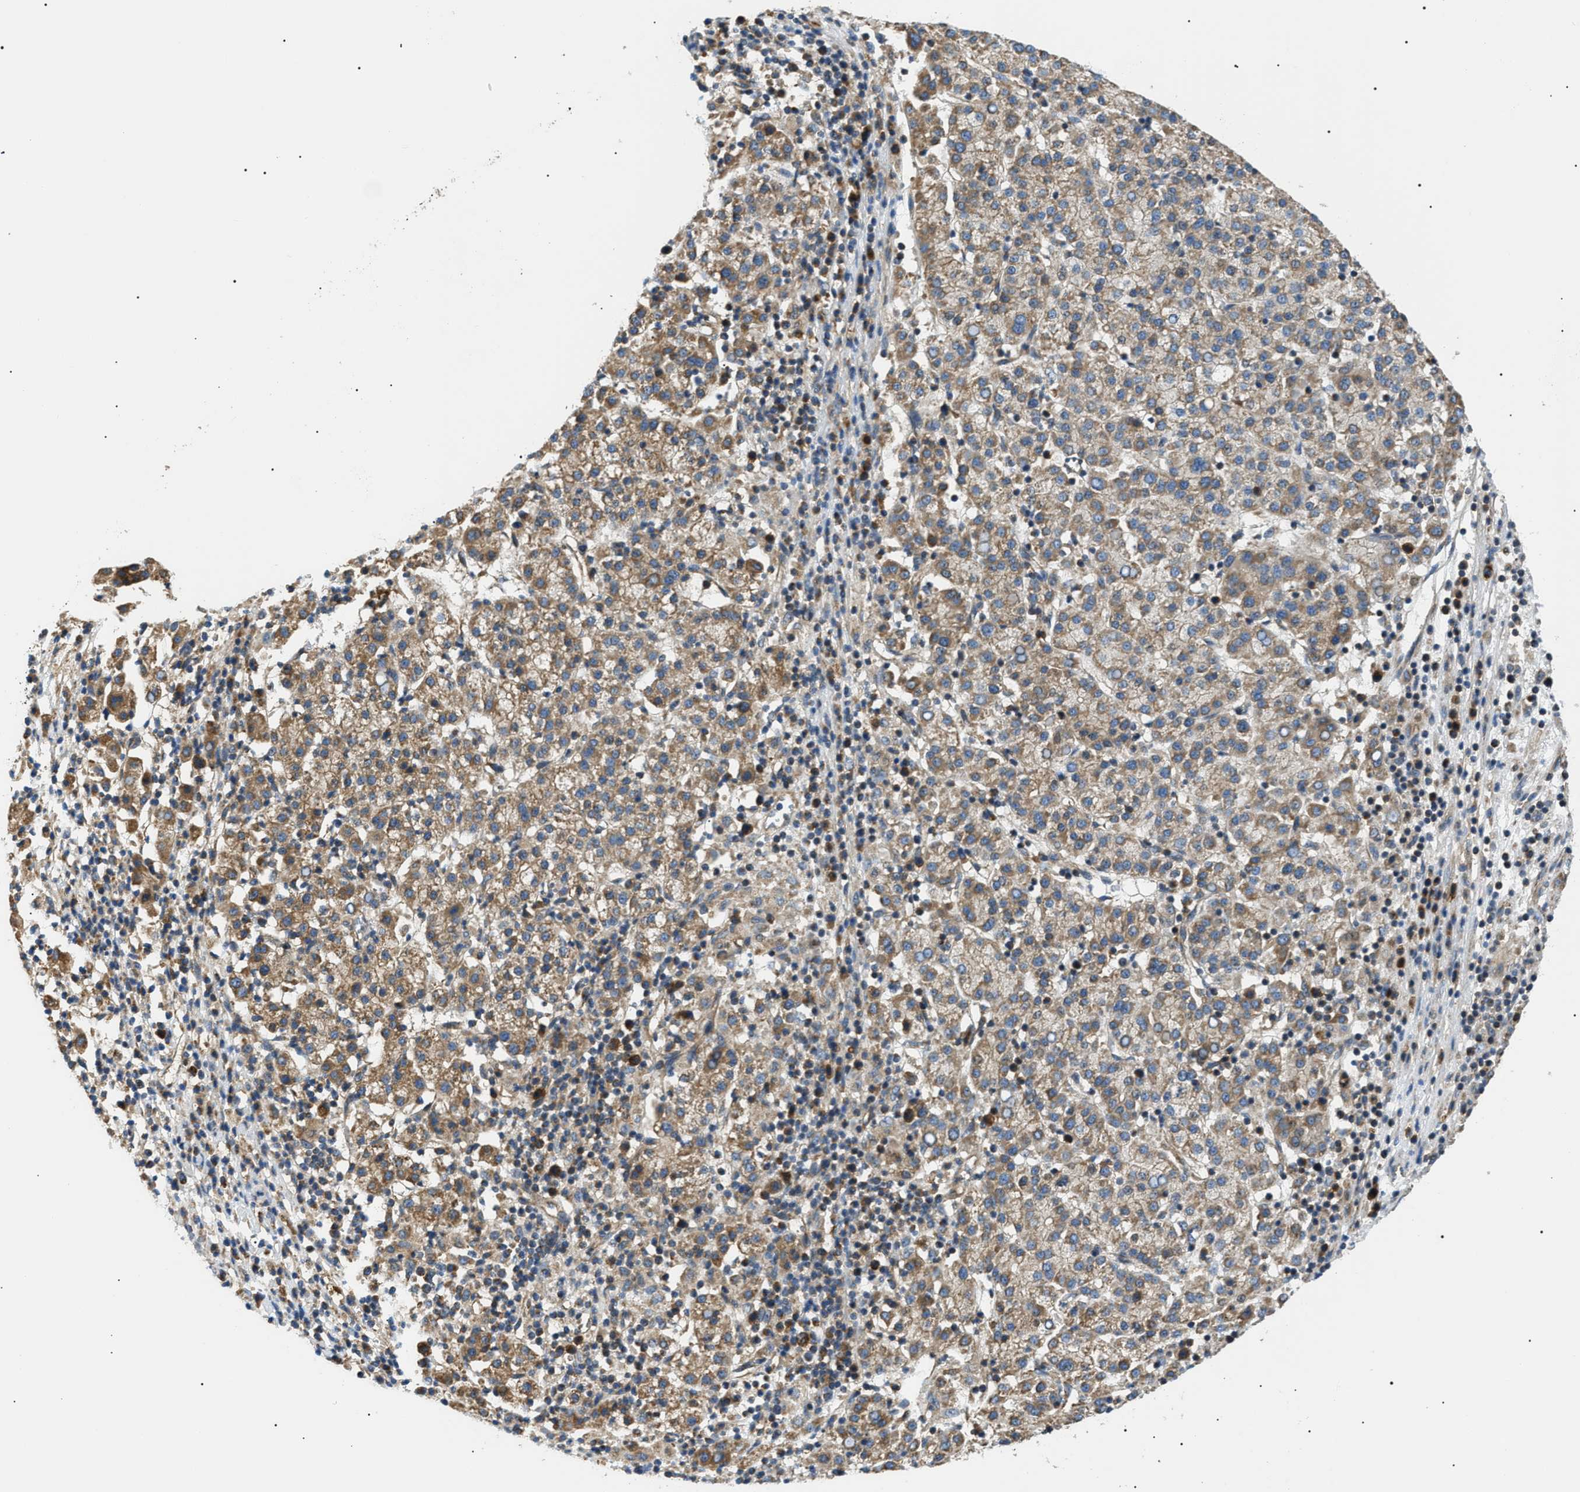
{"staining": {"intensity": "moderate", "quantity": ">75%", "location": "cytoplasmic/membranous"}, "tissue": "liver cancer", "cell_type": "Tumor cells", "image_type": "cancer", "snomed": [{"axis": "morphology", "description": "Carcinoma, Hepatocellular, NOS"}, {"axis": "topography", "description": "Liver"}], "caption": "Liver cancer stained with a protein marker displays moderate staining in tumor cells.", "gene": "SRPK1", "patient": {"sex": "female", "age": 58}}